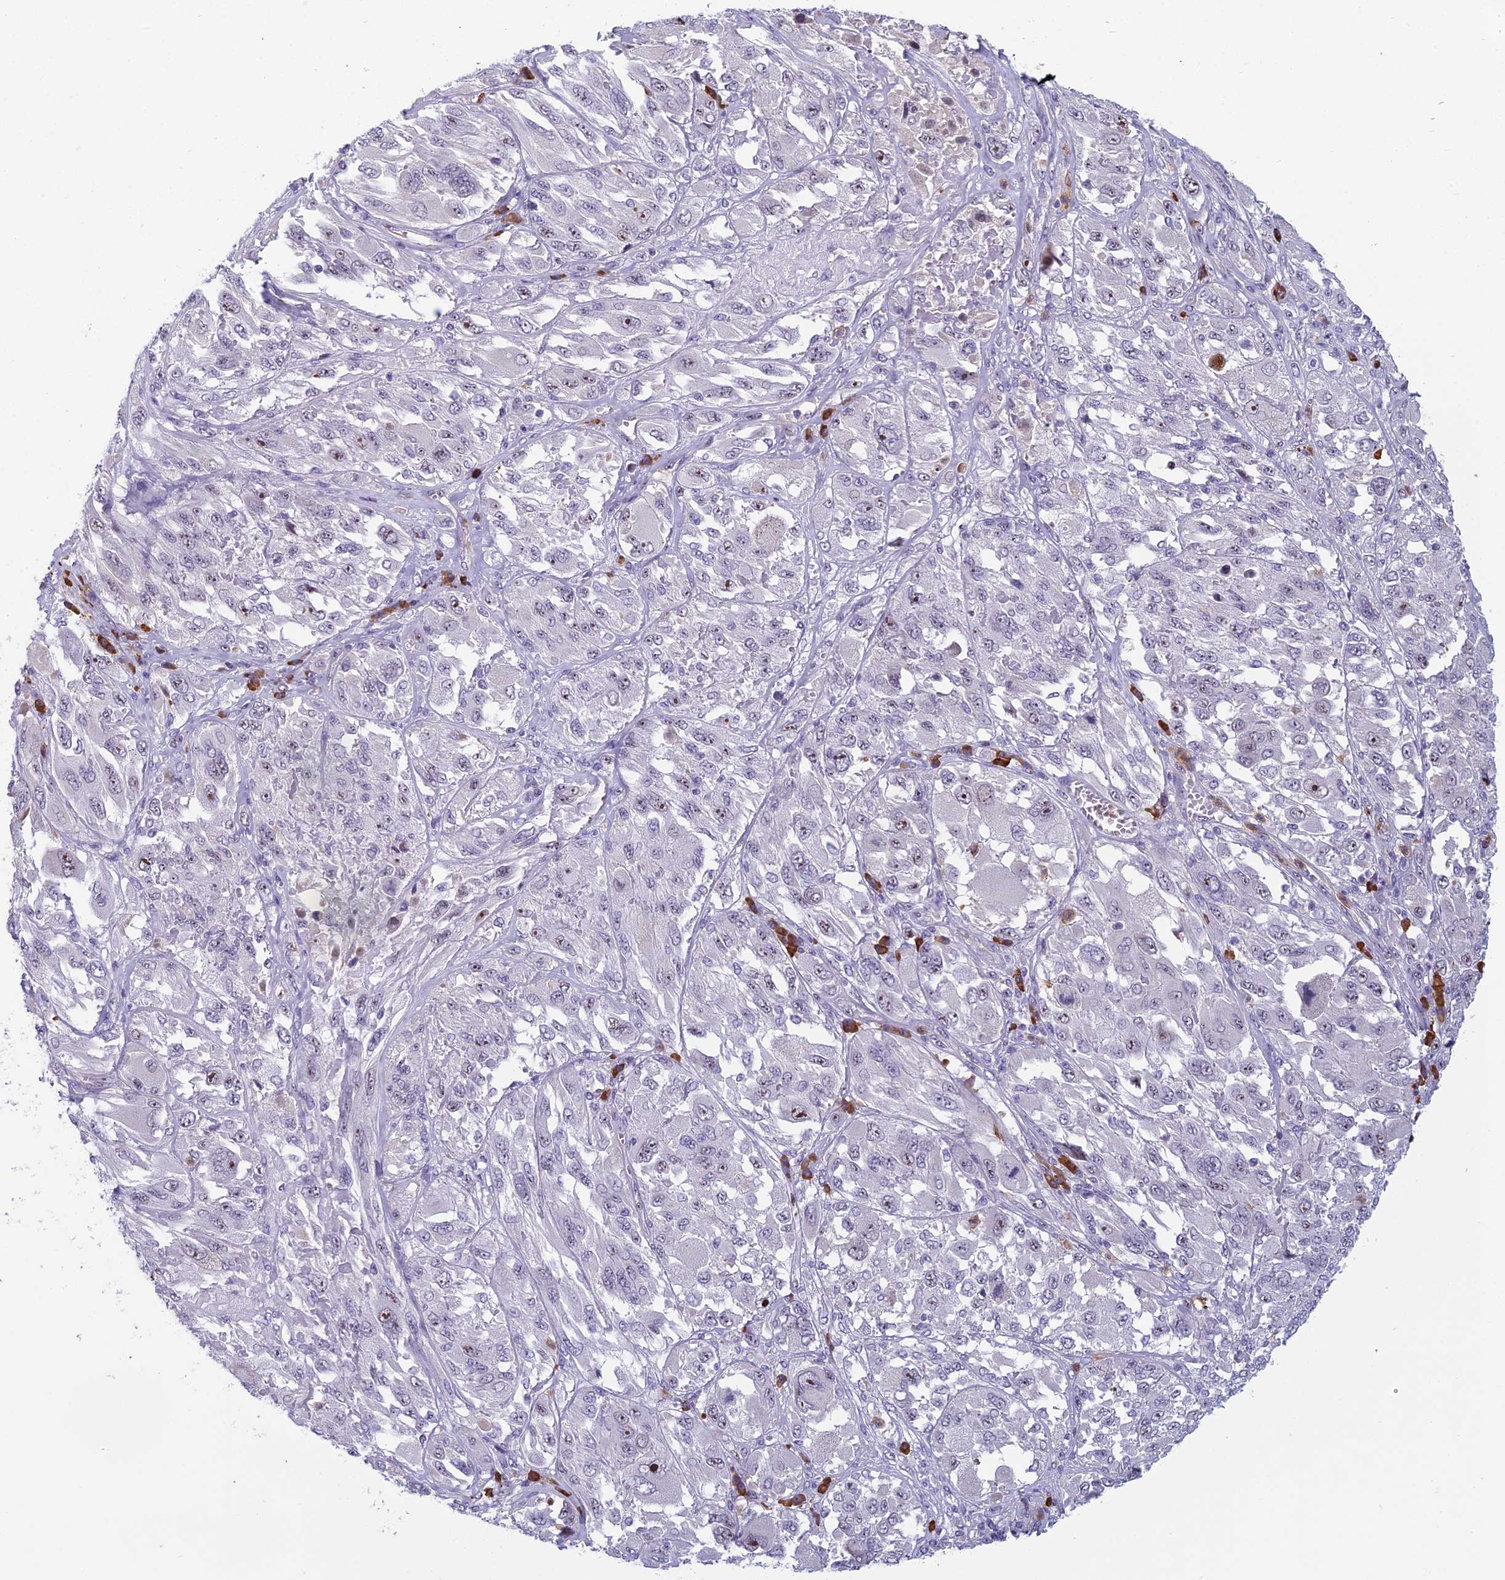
{"staining": {"intensity": "weak", "quantity": "<25%", "location": "nuclear"}, "tissue": "melanoma", "cell_type": "Tumor cells", "image_type": "cancer", "snomed": [{"axis": "morphology", "description": "Malignant melanoma, NOS"}, {"axis": "topography", "description": "Skin"}], "caption": "Tumor cells are negative for protein expression in human melanoma. Brightfield microscopy of immunohistochemistry (IHC) stained with DAB (3,3'-diaminobenzidine) (brown) and hematoxylin (blue), captured at high magnification.", "gene": "NOC2L", "patient": {"sex": "female", "age": 91}}